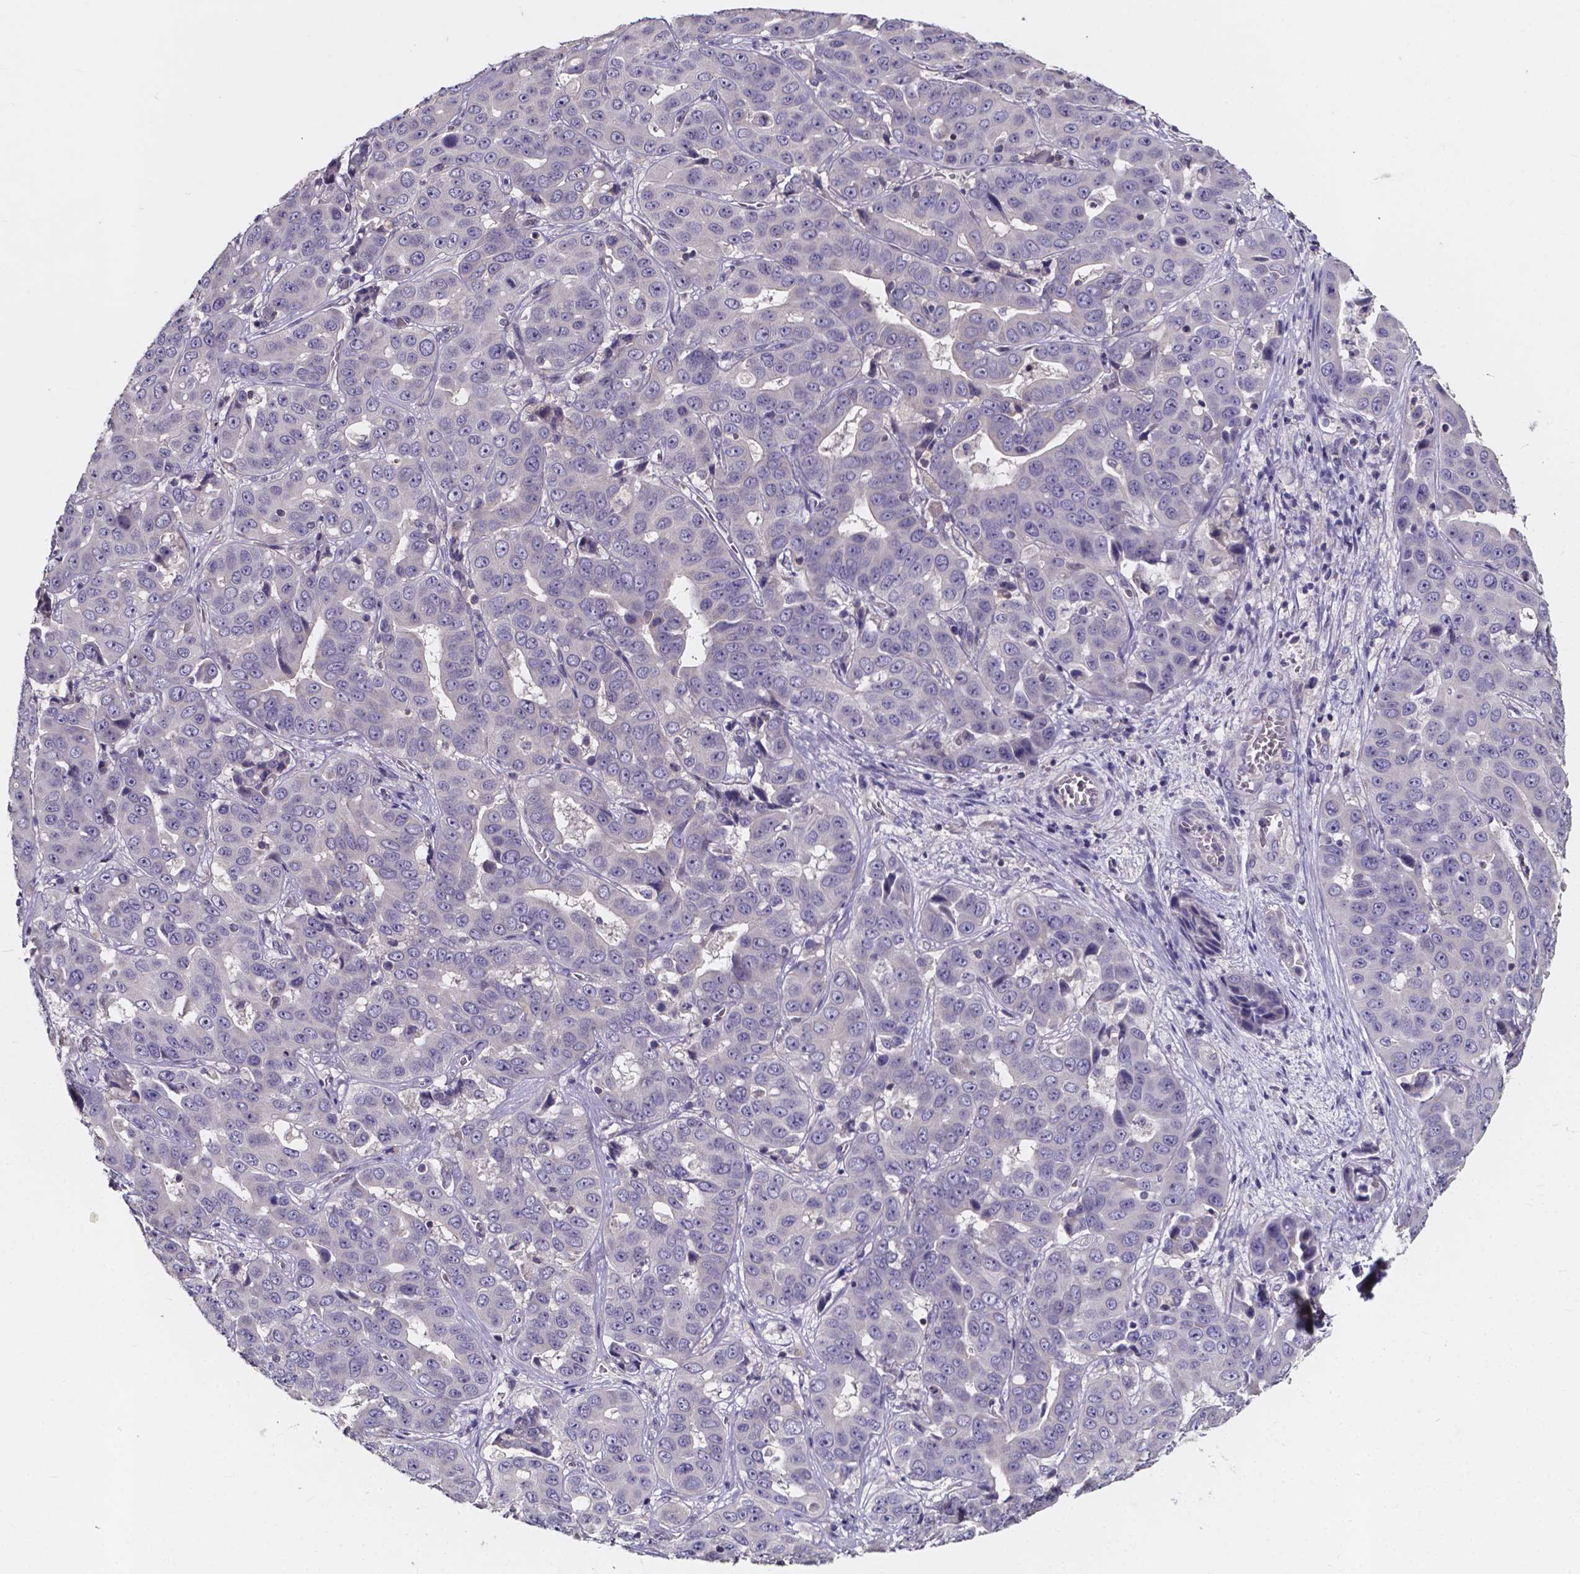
{"staining": {"intensity": "negative", "quantity": "none", "location": "none"}, "tissue": "liver cancer", "cell_type": "Tumor cells", "image_type": "cancer", "snomed": [{"axis": "morphology", "description": "Cholangiocarcinoma"}, {"axis": "topography", "description": "Liver"}], "caption": "The image shows no significant staining in tumor cells of liver cancer.", "gene": "THEMIS", "patient": {"sex": "female", "age": 52}}